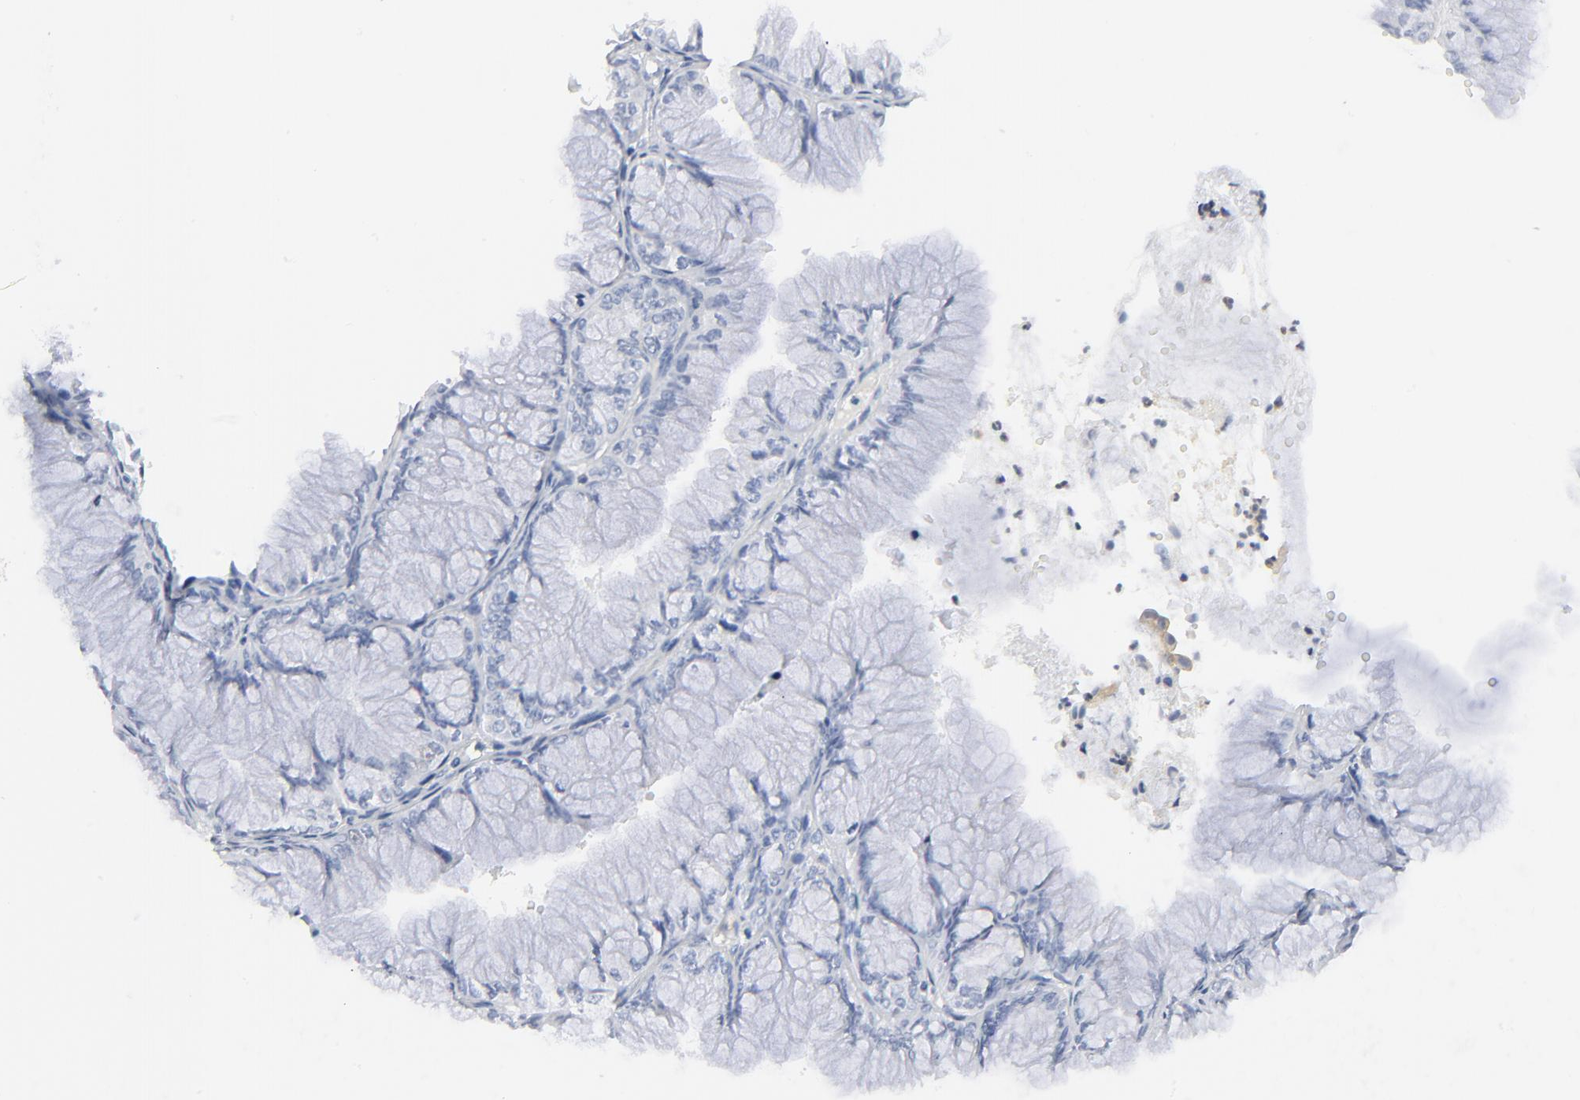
{"staining": {"intensity": "negative", "quantity": "none", "location": "none"}, "tissue": "ovarian cancer", "cell_type": "Tumor cells", "image_type": "cancer", "snomed": [{"axis": "morphology", "description": "Cystadenocarcinoma, mucinous, NOS"}, {"axis": "topography", "description": "Ovary"}], "caption": "A high-resolution photomicrograph shows immunohistochemistry (IHC) staining of ovarian cancer, which shows no significant positivity in tumor cells. (DAB immunohistochemistry visualized using brightfield microscopy, high magnification).", "gene": "PTK2B", "patient": {"sex": "female", "age": 63}}